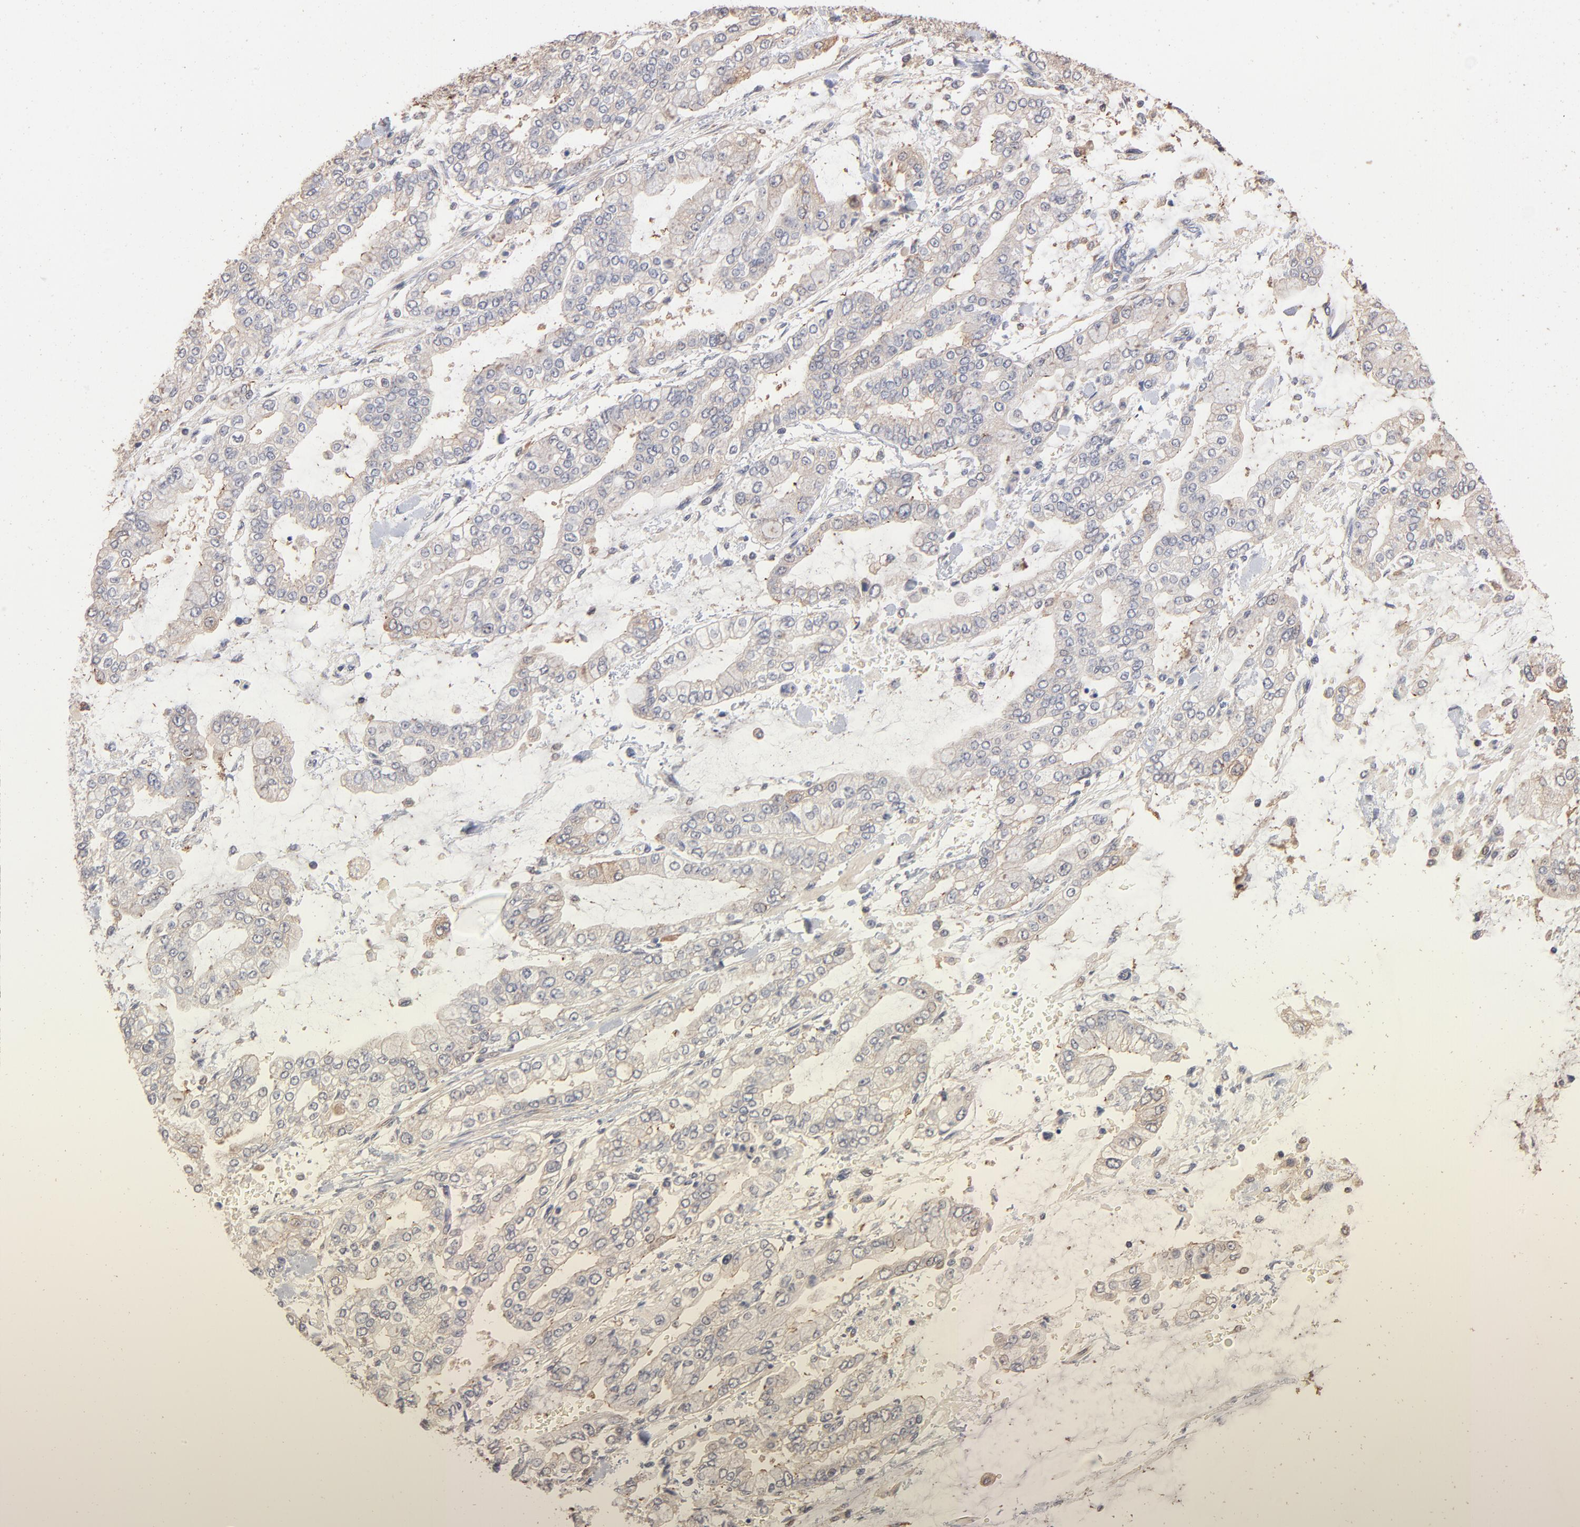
{"staining": {"intensity": "weak", "quantity": ">75%", "location": "cytoplasmic/membranous"}, "tissue": "stomach cancer", "cell_type": "Tumor cells", "image_type": "cancer", "snomed": [{"axis": "morphology", "description": "Normal tissue, NOS"}, {"axis": "morphology", "description": "Adenocarcinoma, NOS"}, {"axis": "topography", "description": "Stomach, upper"}, {"axis": "topography", "description": "Stomach"}], "caption": "The image reveals a brown stain indicating the presence of a protein in the cytoplasmic/membranous of tumor cells in stomach adenocarcinoma.", "gene": "IVNS1ABP", "patient": {"sex": "male", "age": 76}}